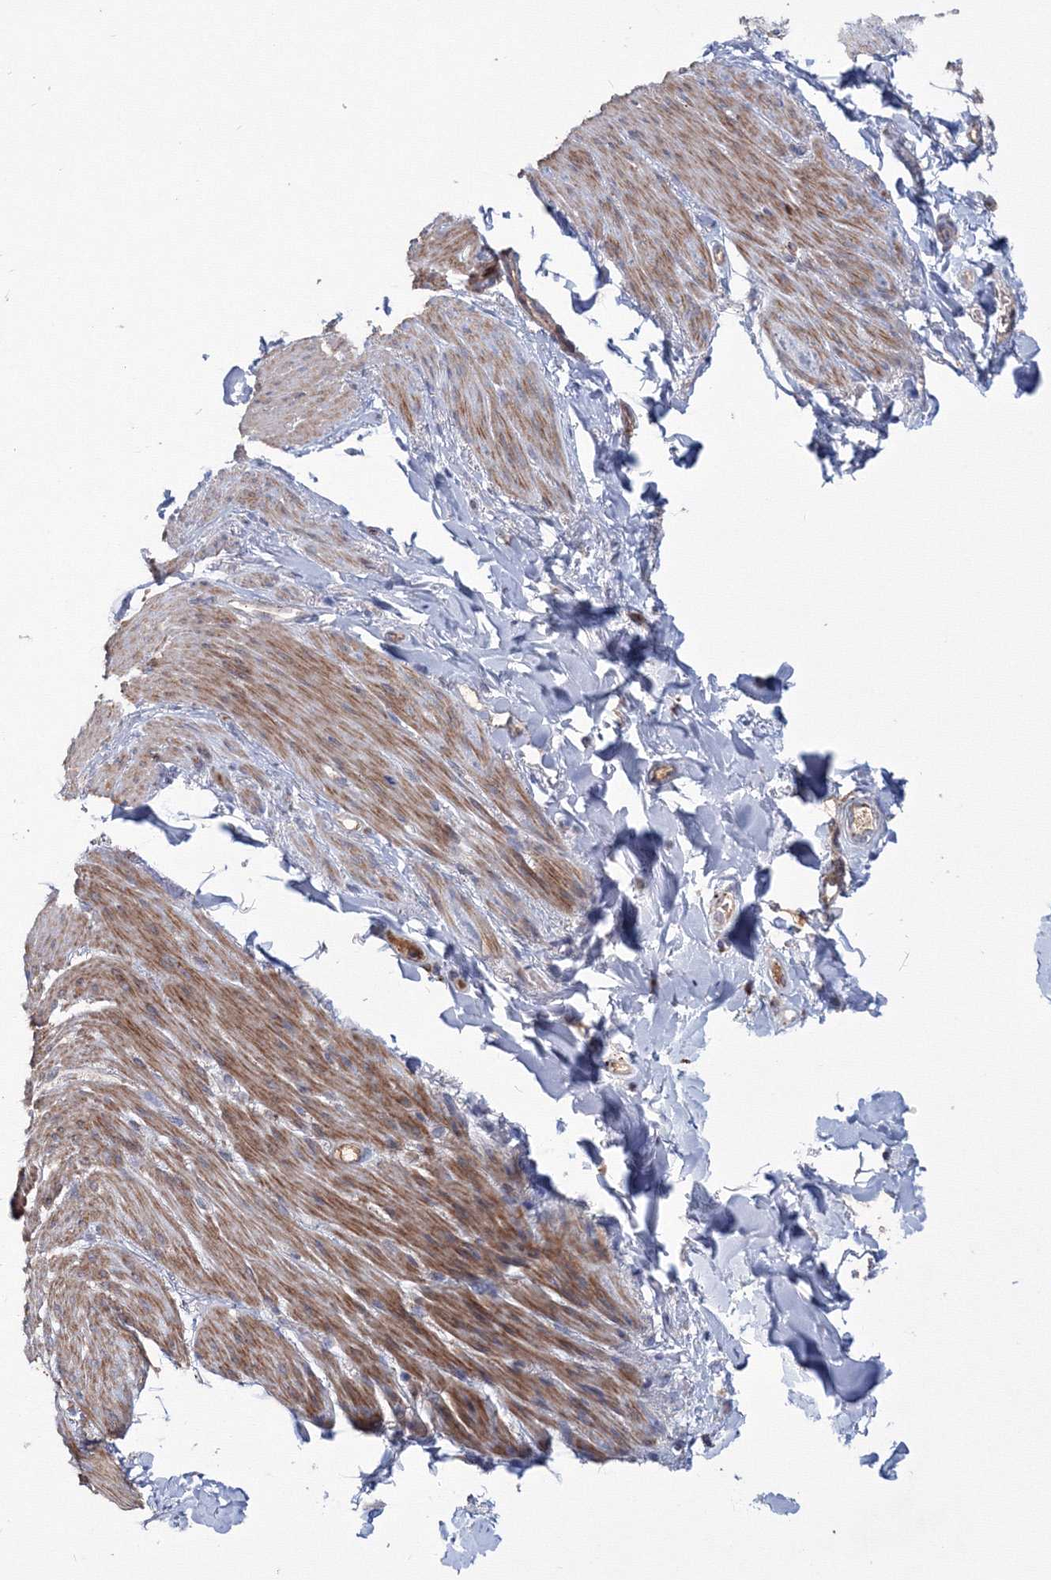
{"staining": {"intensity": "weak", "quantity": "25%-75%", "location": "cytoplasmic/membranous"}, "tissue": "adipose tissue", "cell_type": "Adipocytes", "image_type": "normal", "snomed": [{"axis": "morphology", "description": "Normal tissue, NOS"}, {"axis": "topography", "description": "Colon"}, {"axis": "topography", "description": "Peripheral nerve tissue"}], "caption": "Brown immunohistochemical staining in normal human adipose tissue reveals weak cytoplasmic/membranous expression in approximately 25%-75% of adipocytes. Nuclei are stained in blue.", "gene": "PEX13", "patient": {"sex": "female", "age": 61}}